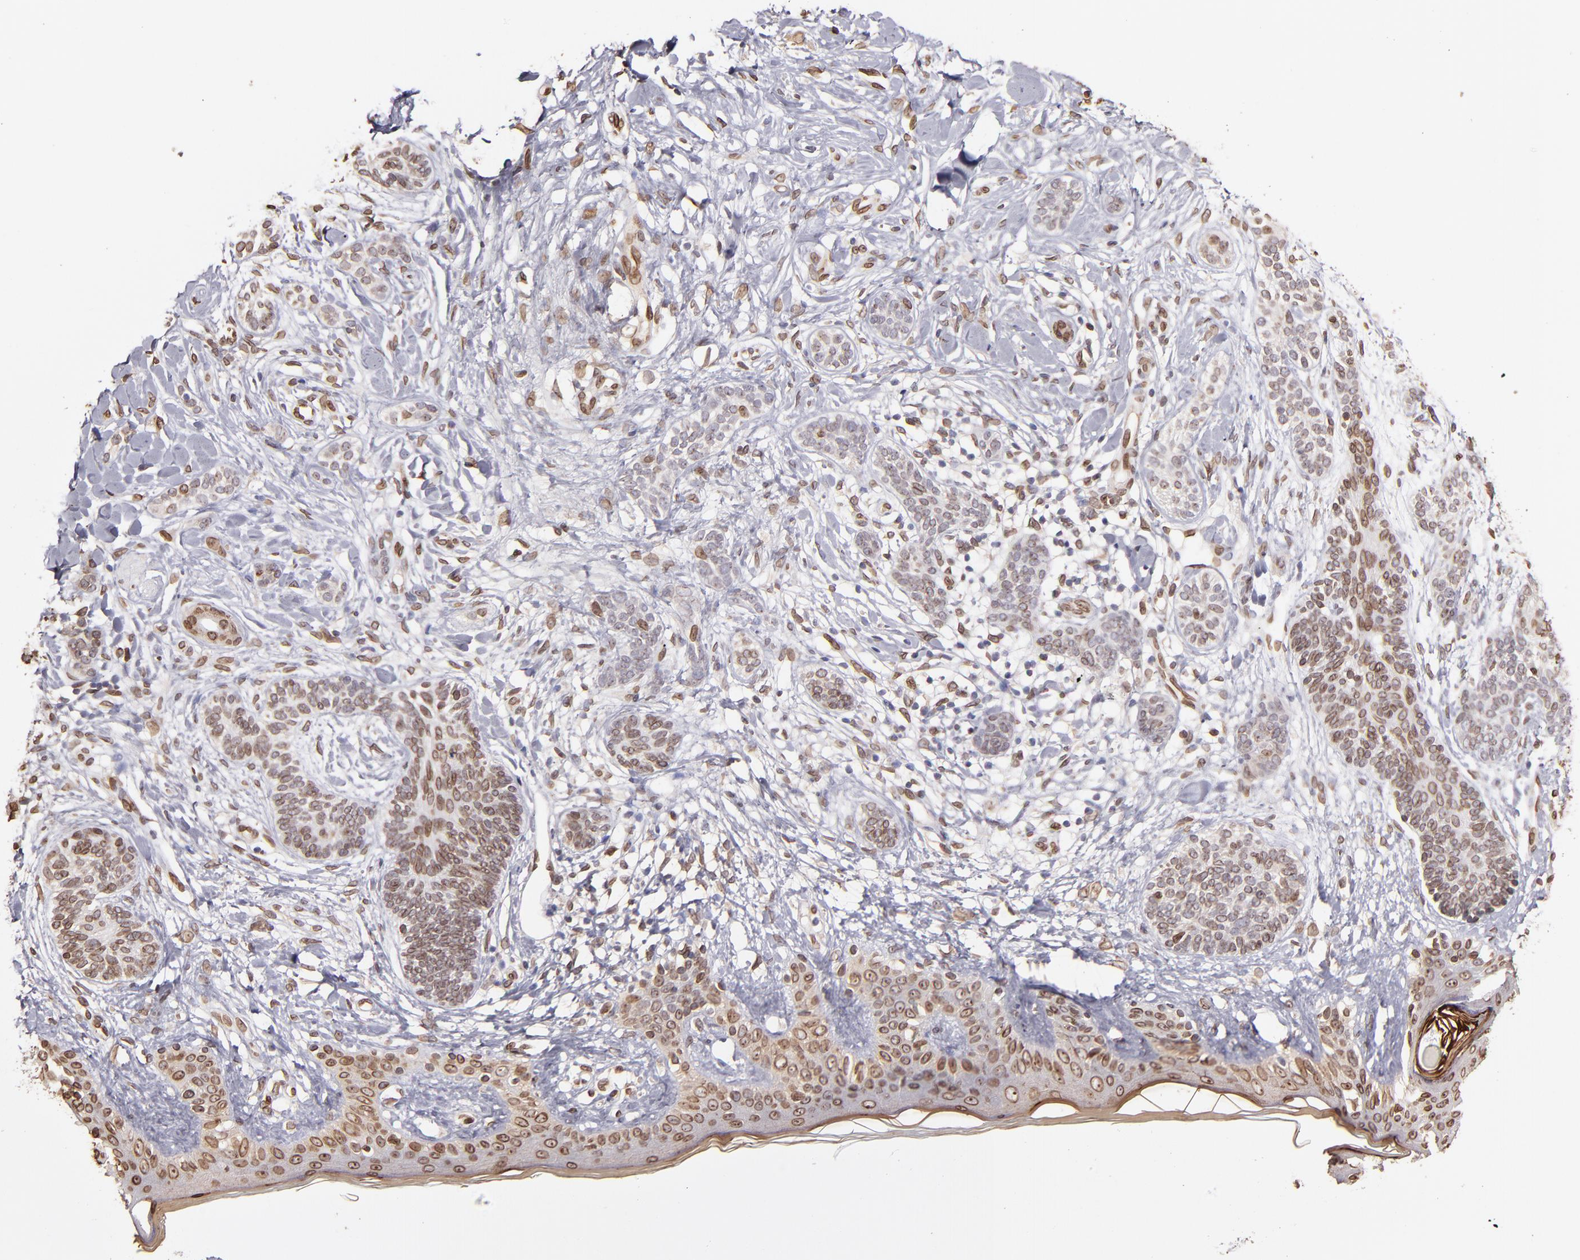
{"staining": {"intensity": "moderate", "quantity": ">75%", "location": "cytoplasmic/membranous,nuclear"}, "tissue": "skin cancer", "cell_type": "Tumor cells", "image_type": "cancer", "snomed": [{"axis": "morphology", "description": "Normal tissue, NOS"}, {"axis": "morphology", "description": "Basal cell carcinoma"}, {"axis": "topography", "description": "Skin"}], "caption": "Approximately >75% of tumor cells in skin cancer exhibit moderate cytoplasmic/membranous and nuclear protein staining as visualized by brown immunohistochemical staining.", "gene": "PUM3", "patient": {"sex": "male", "age": 63}}